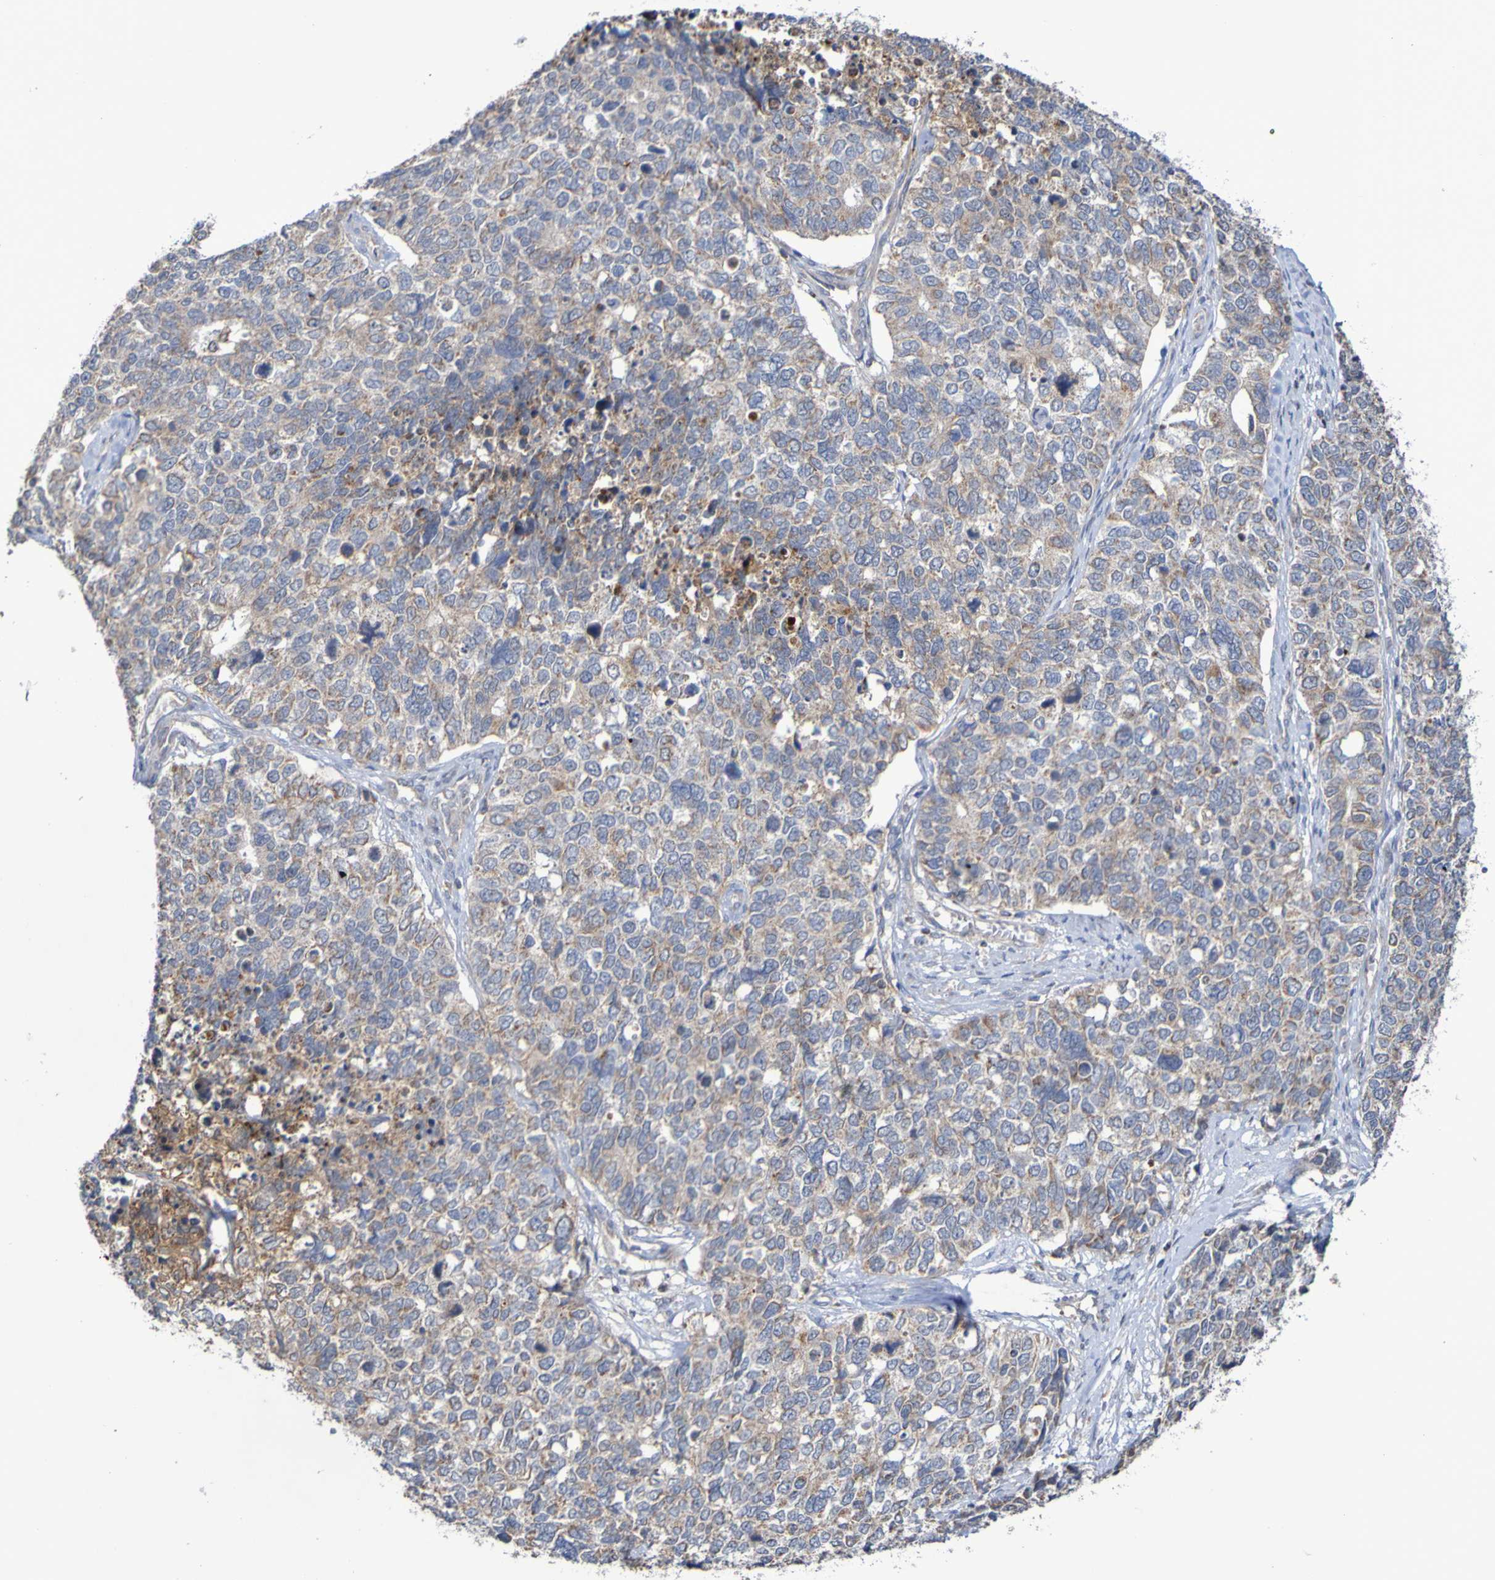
{"staining": {"intensity": "moderate", "quantity": "25%-75%", "location": "cytoplasmic/membranous"}, "tissue": "cervical cancer", "cell_type": "Tumor cells", "image_type": "cancer", "snomed": [{"axis": "morphology", "description": "Squamous cell carcinoma, NOS"}, {"axis": "topography", "description": "Cervix"}], "caption": "A brown stain highlights moderate cytoplasmic/membranous staining of a protein in human cervical cancer tumor cells. (brown staining indicates protein expression, while blue staining denotes nuclei).", "gene": "C3orf18", "patient": {"sex": "female", "age": 63}}